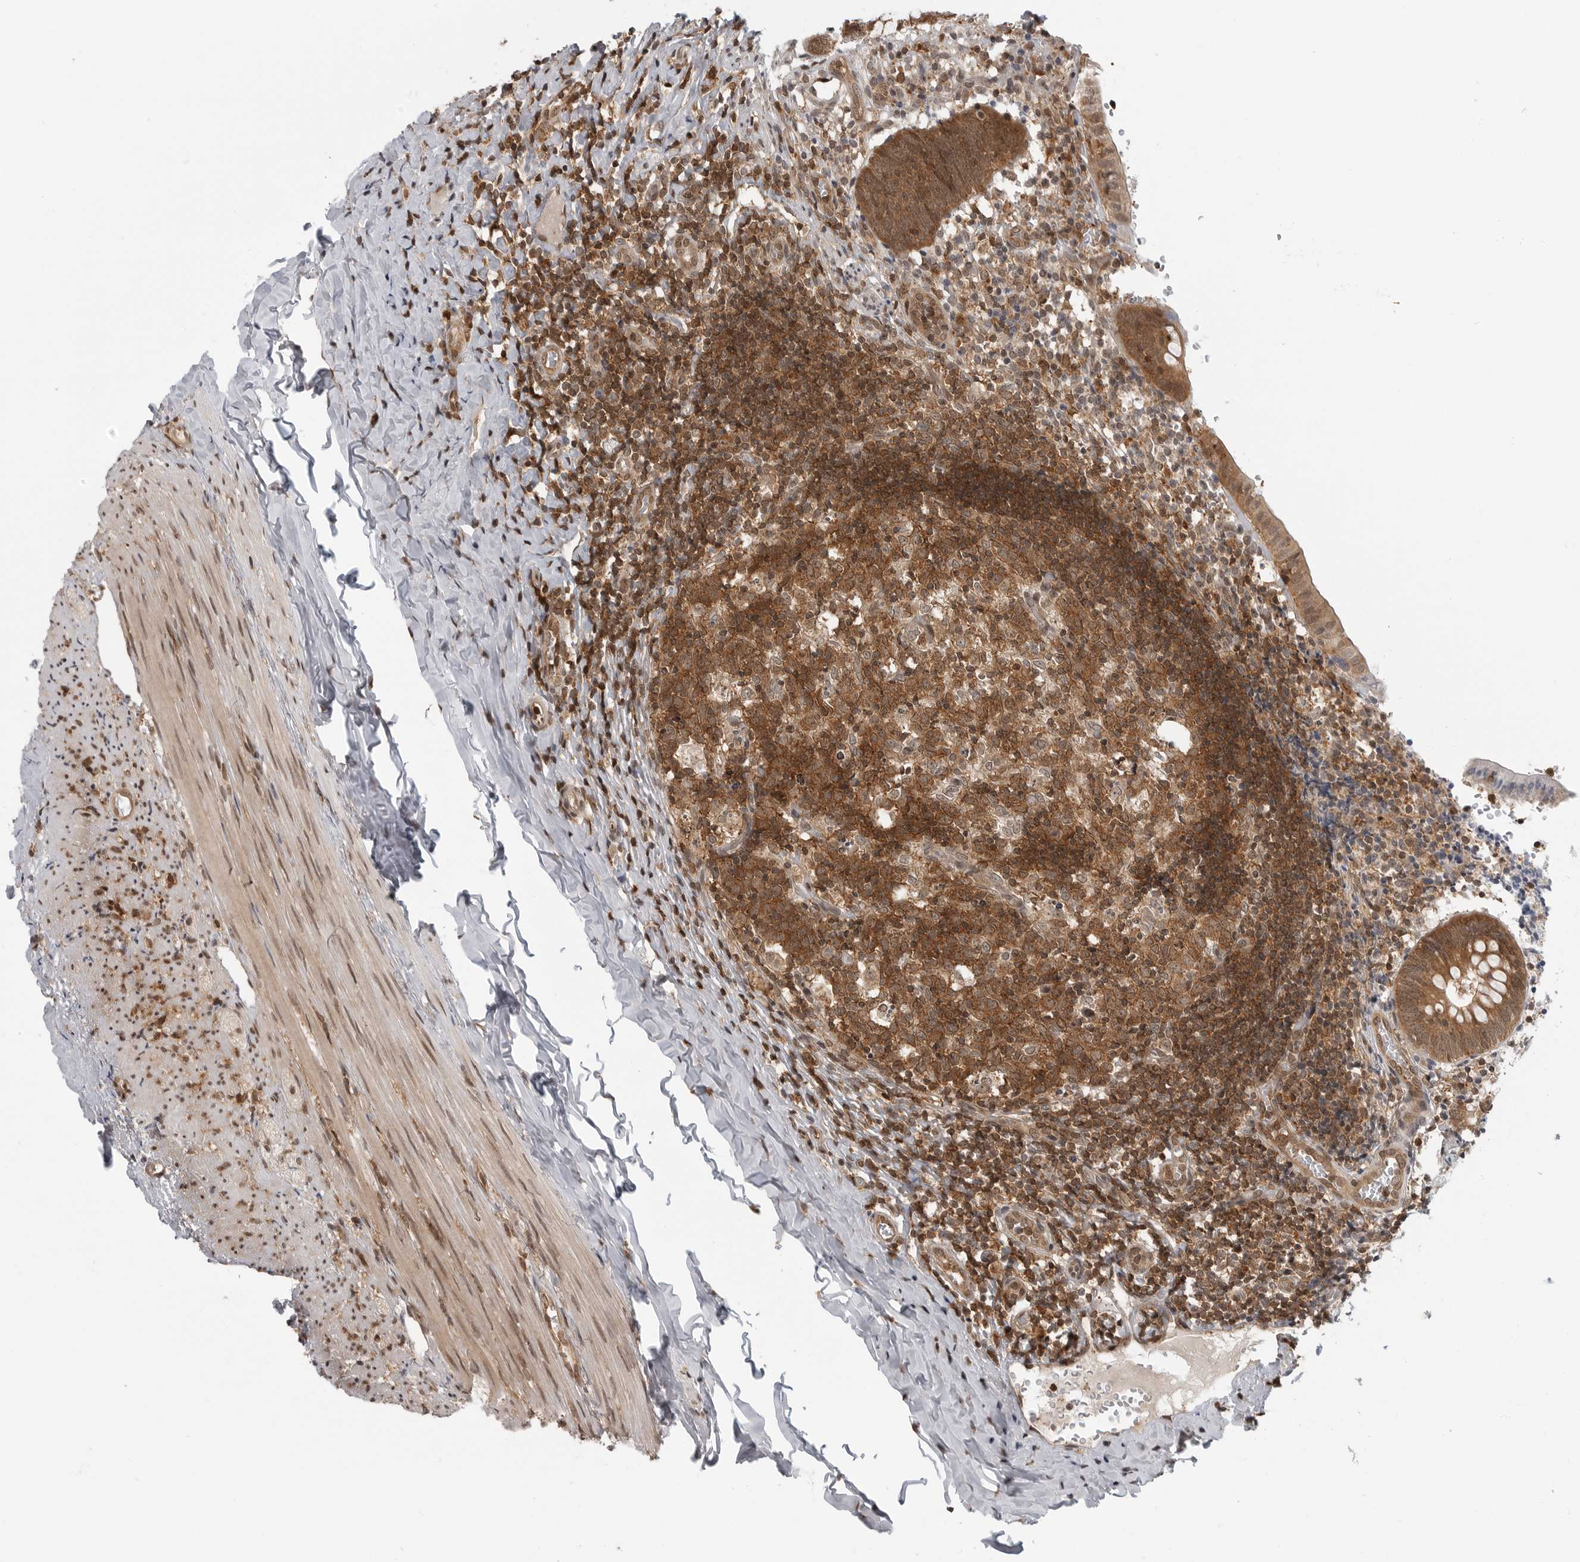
{"staining": {"intensity": "strong", "quantity": ">75%", "location": "cytoplasmic/membranous"}, "tissue": "appendix", "cell_type": "Glandular cells", "image_type": "normal", "snomed": [{"axis": "morphology", "description": "Normal tissue, NOS"}, {"axis": "topography", "description": "Appendix"}], "caption": "Human appendix stained with a brown dye reveals strong cytoplasmic/membranous positive staining in approximately >75% of glandular cells.", "gene": "SZRD1", "patient": {"sex": "male", "age": 8}}